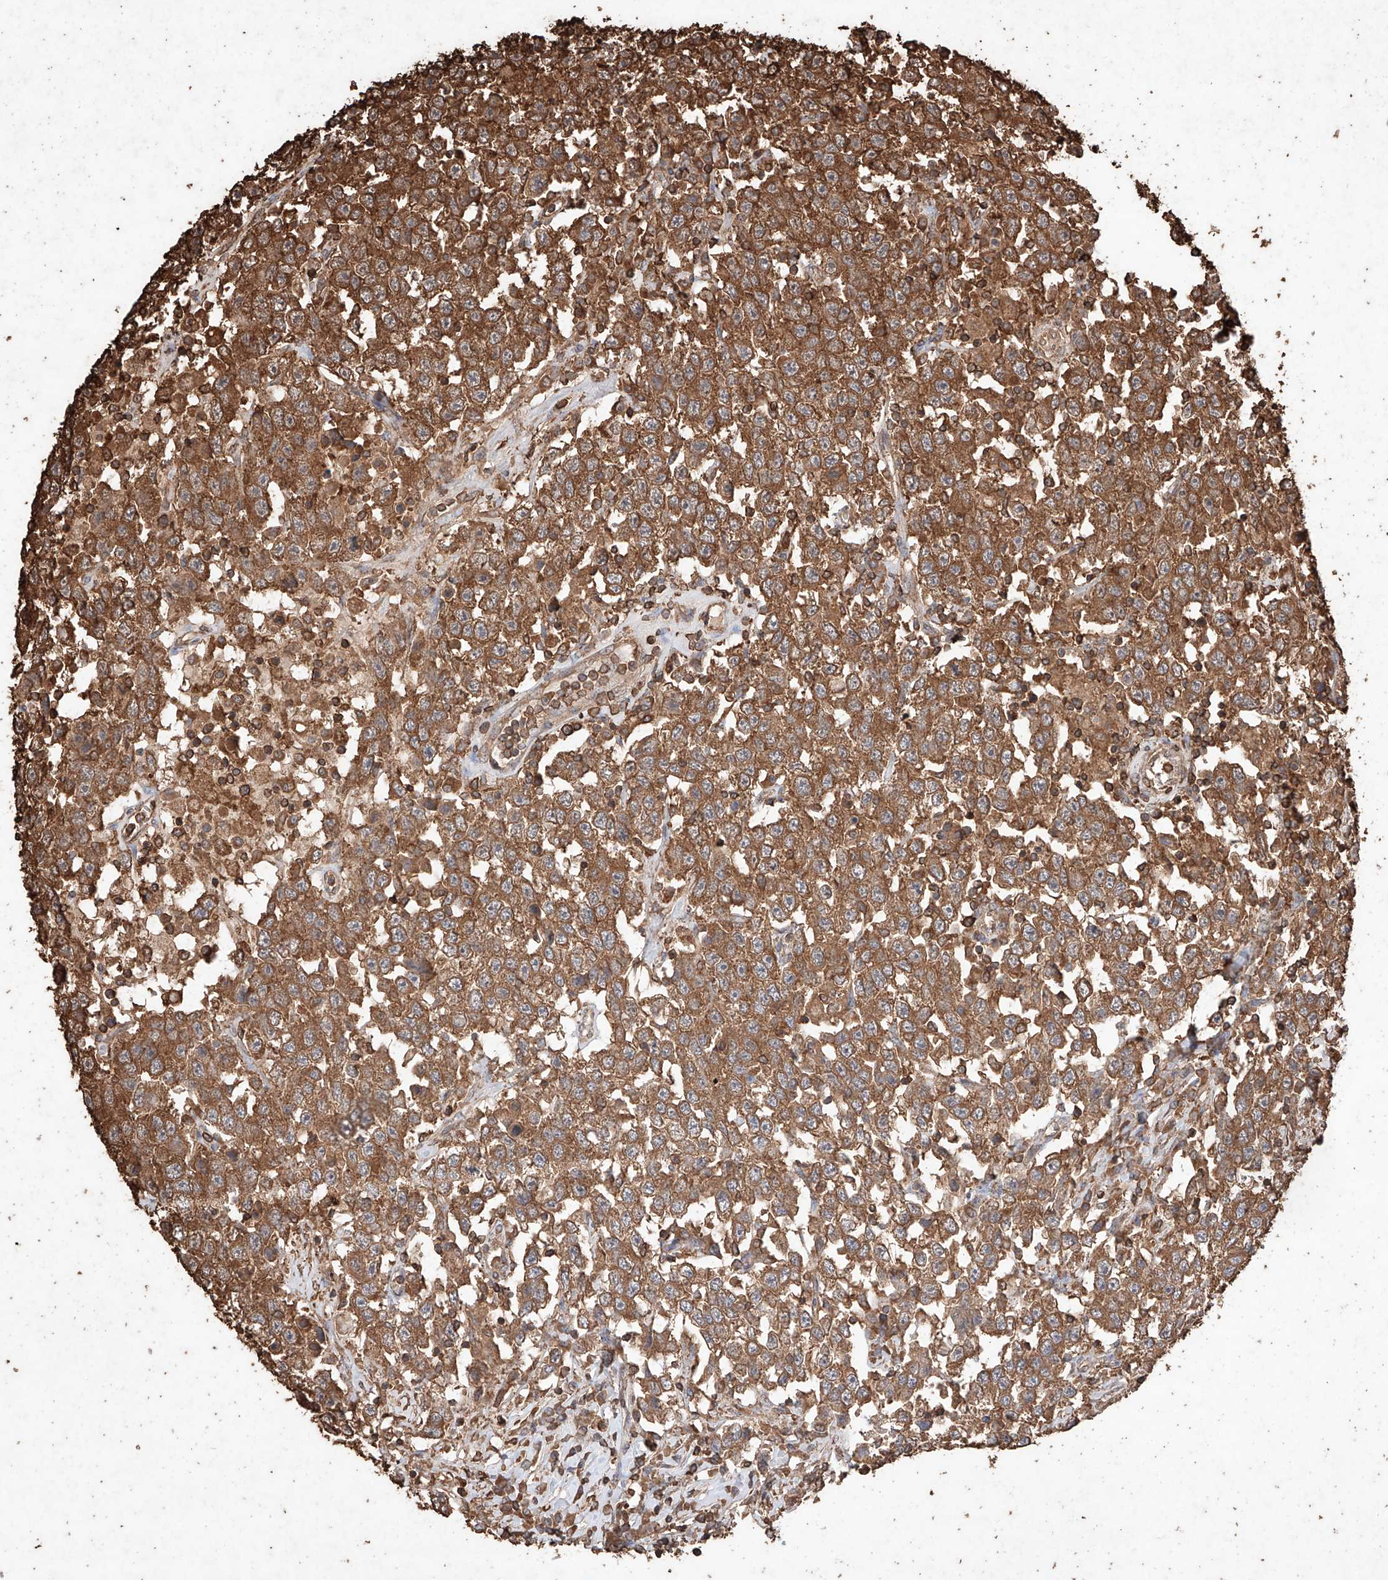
{"staining": {"intensity": "strong", "quantity": ">75%", "location": "cytoplasmic/membranous"}, "tissue": "testis cancer", "cell_type": "Tumor cells", "image_type": "cancer", "snomed": [{"axis": "morphology", "description": "Seminoma, NOS"}, {"axis": "topography", "description": "Testis"}], "caption": "Immunohistochemical staining of seminoma (testis) demonstrates strong cytoplasmic/membranous protein staining in approximately >75% of tumor cells. (DAB (3,3'-diaminobenzidine) = brown stain, brightfield microscopy at high magnification).", "gene": "M6PR", "patient": {"sex": "male", "age": 41}}